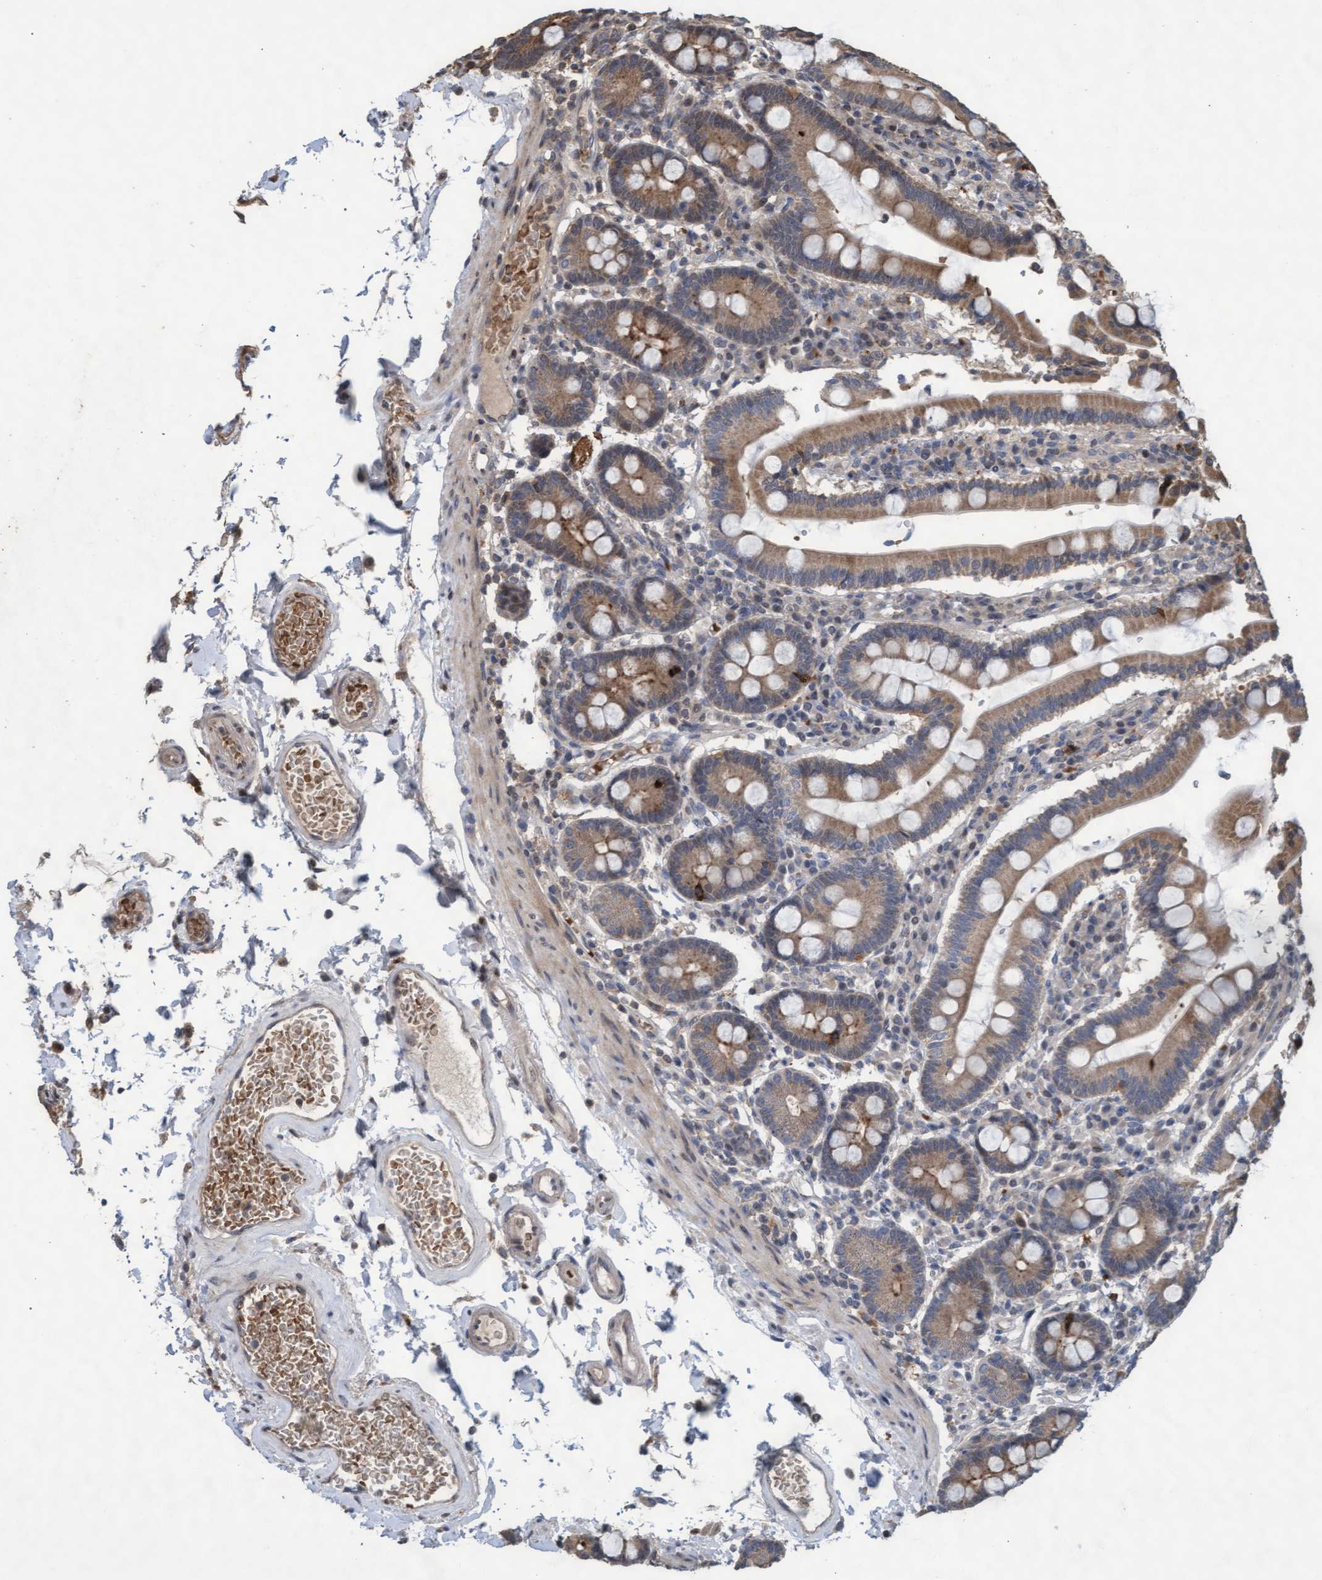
{"staining": {"intensity": "moderate", "quantity": ">75%", "location": "cytoplasmic/membranous"}, "tissue": "duodenum", "cell_type": "Glandular cells", "image_type": "normal", "snomed": [{"axis": "morphology", "description": "Normal tissue, NOS"}, {"axis": "topography", "description": "Small intestine, NOS"}], "caption": "IHC (DAB) staining of normal human duodenum demonstrates moderate cytoplasmic/membranous protein expression in approximately >75% of glandular cells. Using DAB (3,3'-diaminobenzidine) (brown) and hematoxylin (blue) stains, captured at high magnification using brightfield microscopy.", "gene": "KCNC2", "patient": {"sex": "female", "age": 71}}